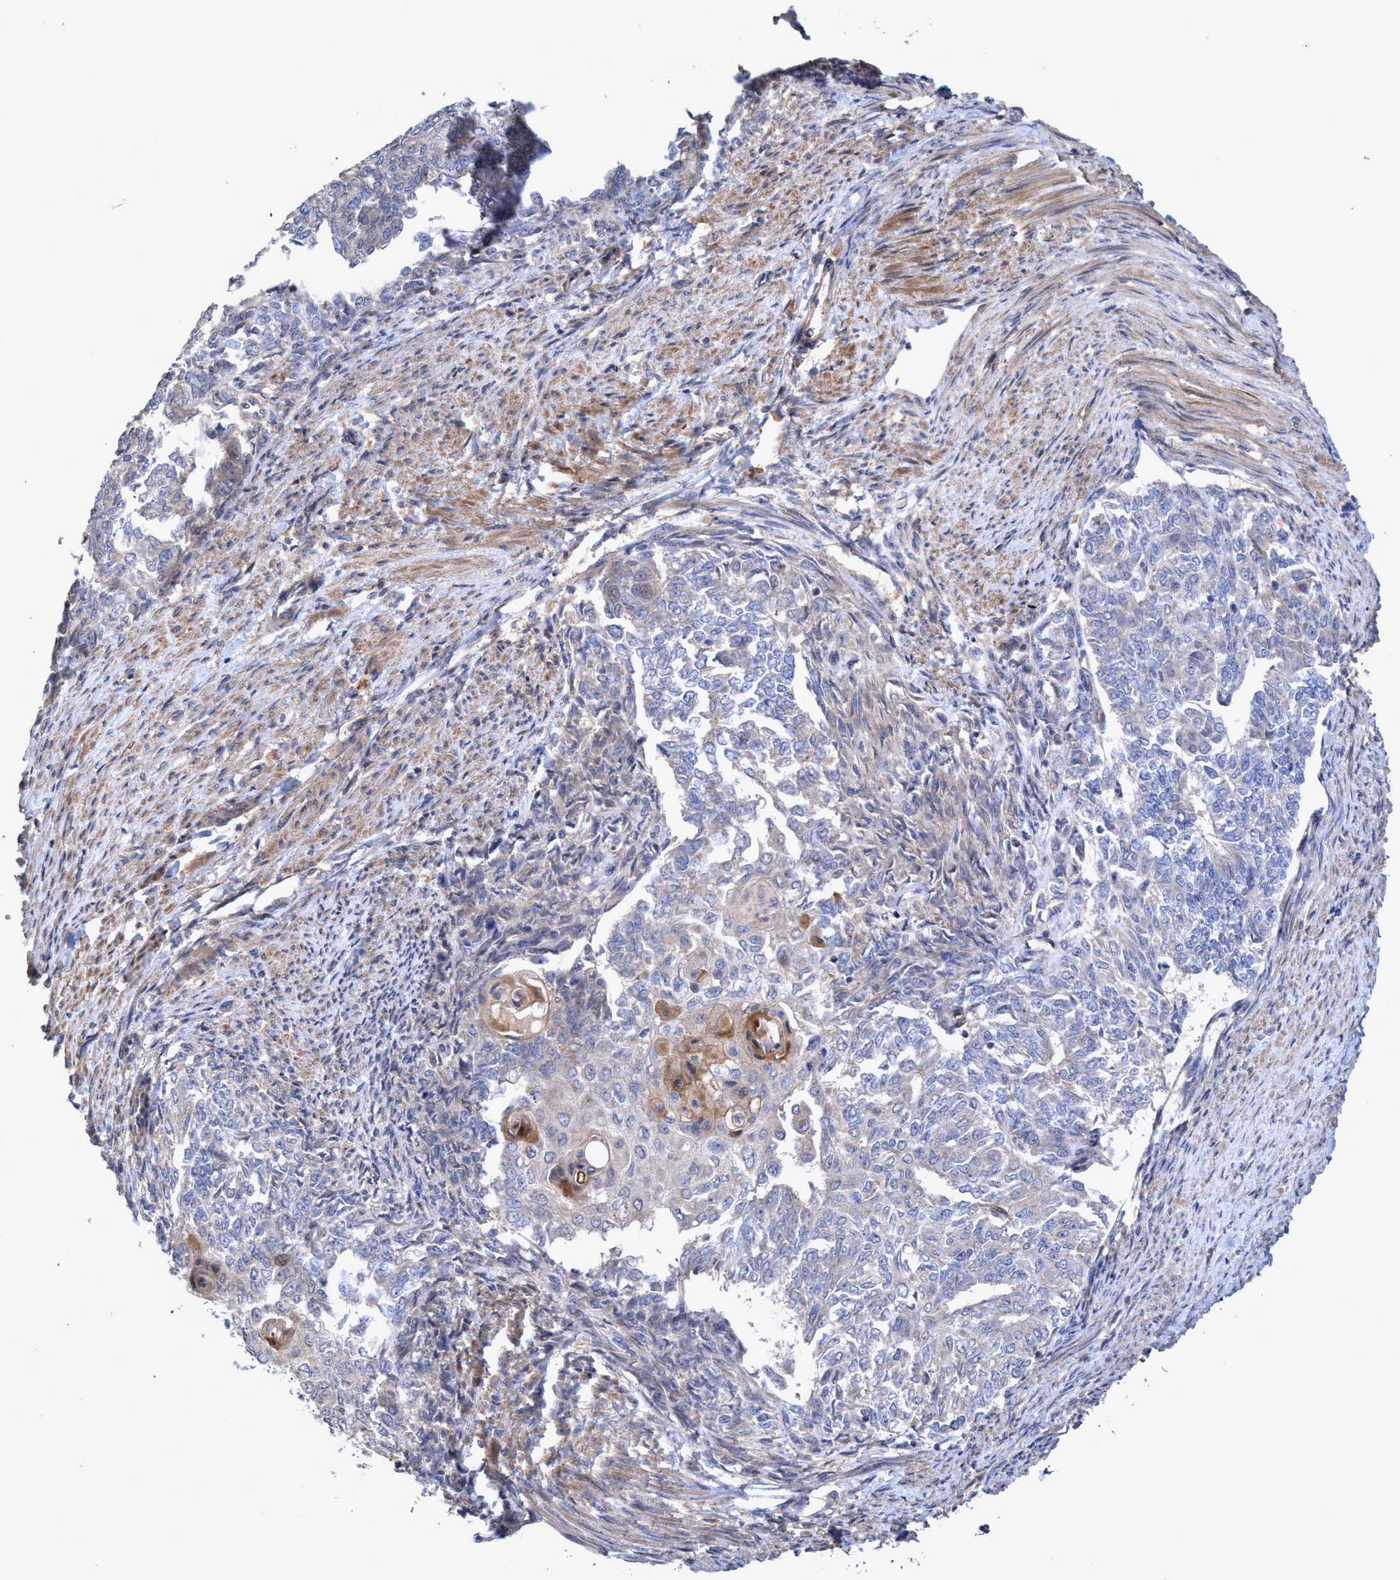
{"staining": {"intensity": "negative", "quantity": "none", "location": "none"}, "tissue": "endometrial cancer", "cell_type": "Tumor cells", "image_type": "cancer", "snomed": [{"axis": "morphology", "description": "Adenocarcinoma, NOS"}, {"axis": "topography", "description": "Endometrium"}], "caption": "IHC image of endometrial adenocarcinoma stained for a protein (brown), which displays no positivity in tumor cells.", "gene": "ZNF677", "patient": {"sex": "female", "age": 32}}